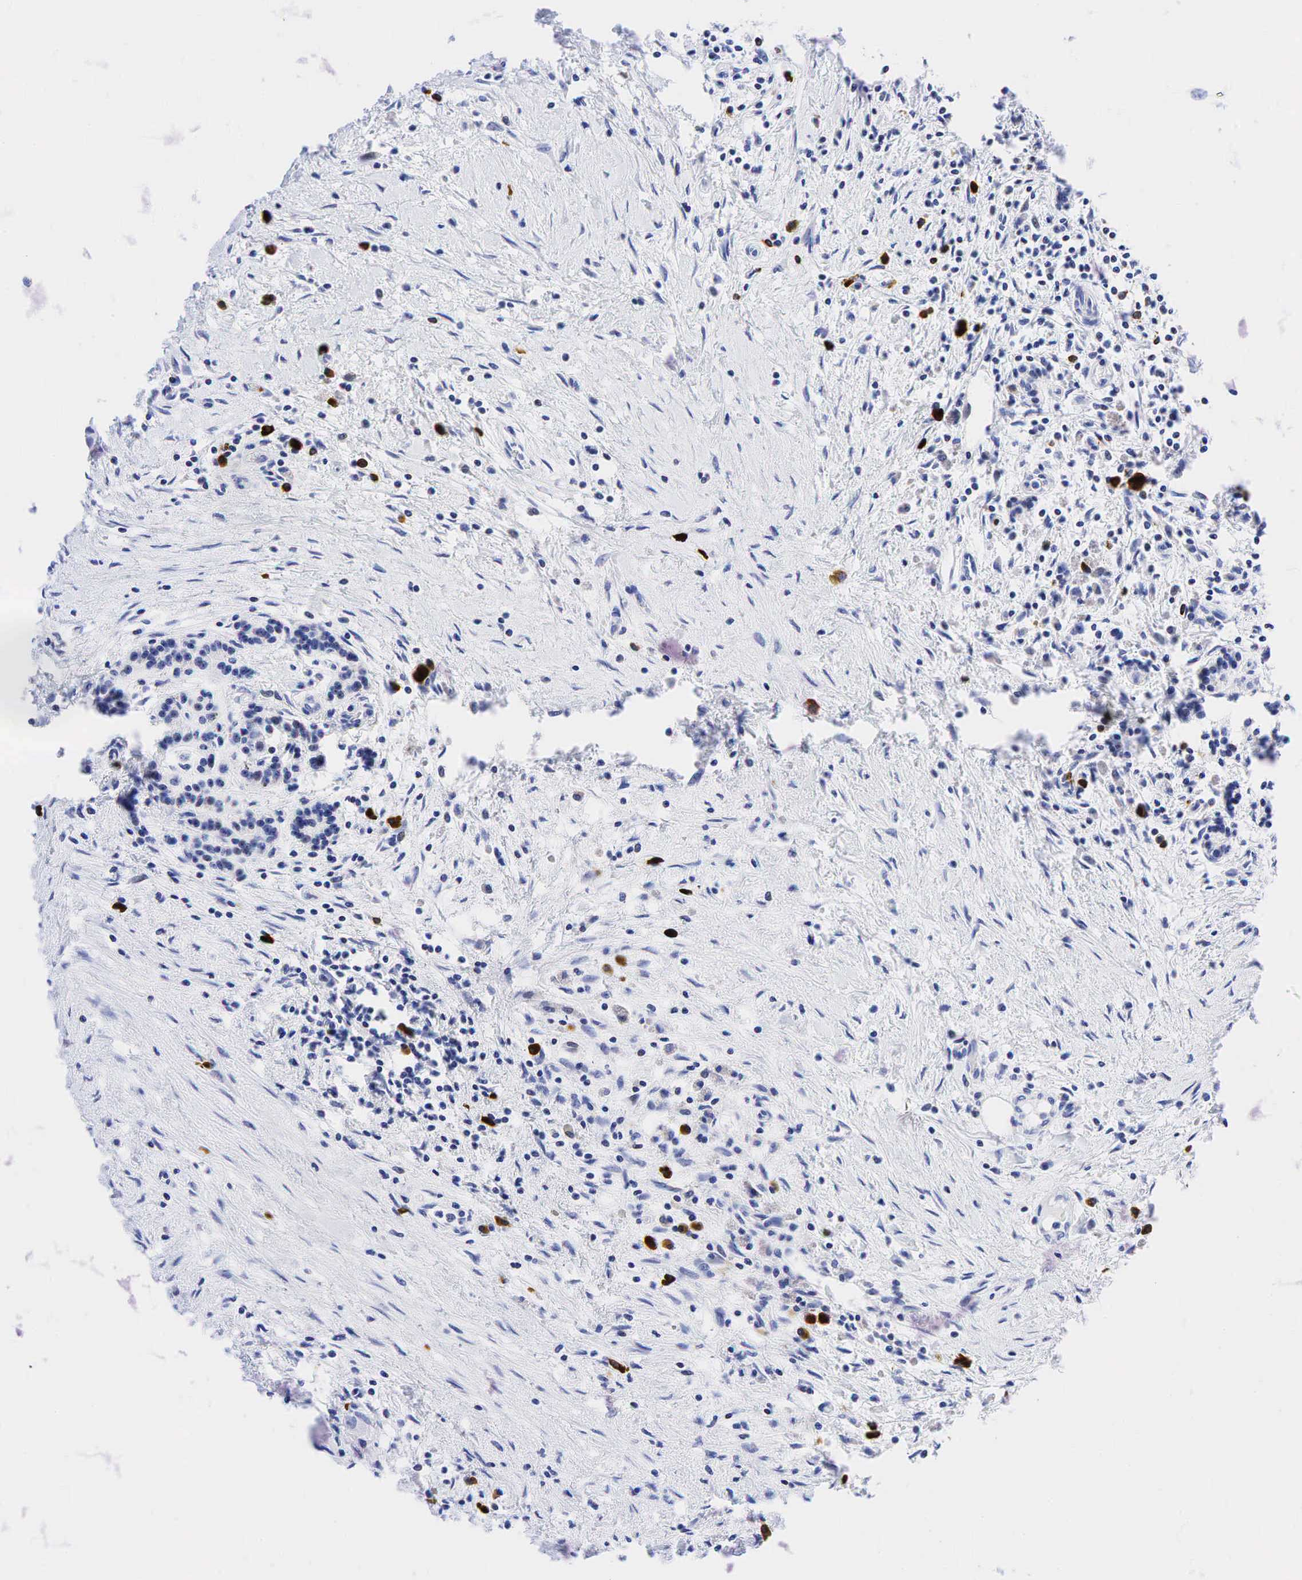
{"staining": {"intensity": "weak", "quantity": "<25%", "location": "nuclear"}, "tissue": "pancreas", "cell_type": "Exocrine glandular cells", "image_type": "normal", "snomed": [{"axis": "morphology", "description": "Normal tissue, NOS"}, {"axis": "topography", "description": "Pancreas"}], "caption": "Human pancreas stained for a protein using immunohistochemistry displays no positivity in exocrine glandular cells.", "gene": "CD79A", "patient": {"sex": "male", "age": 73}}